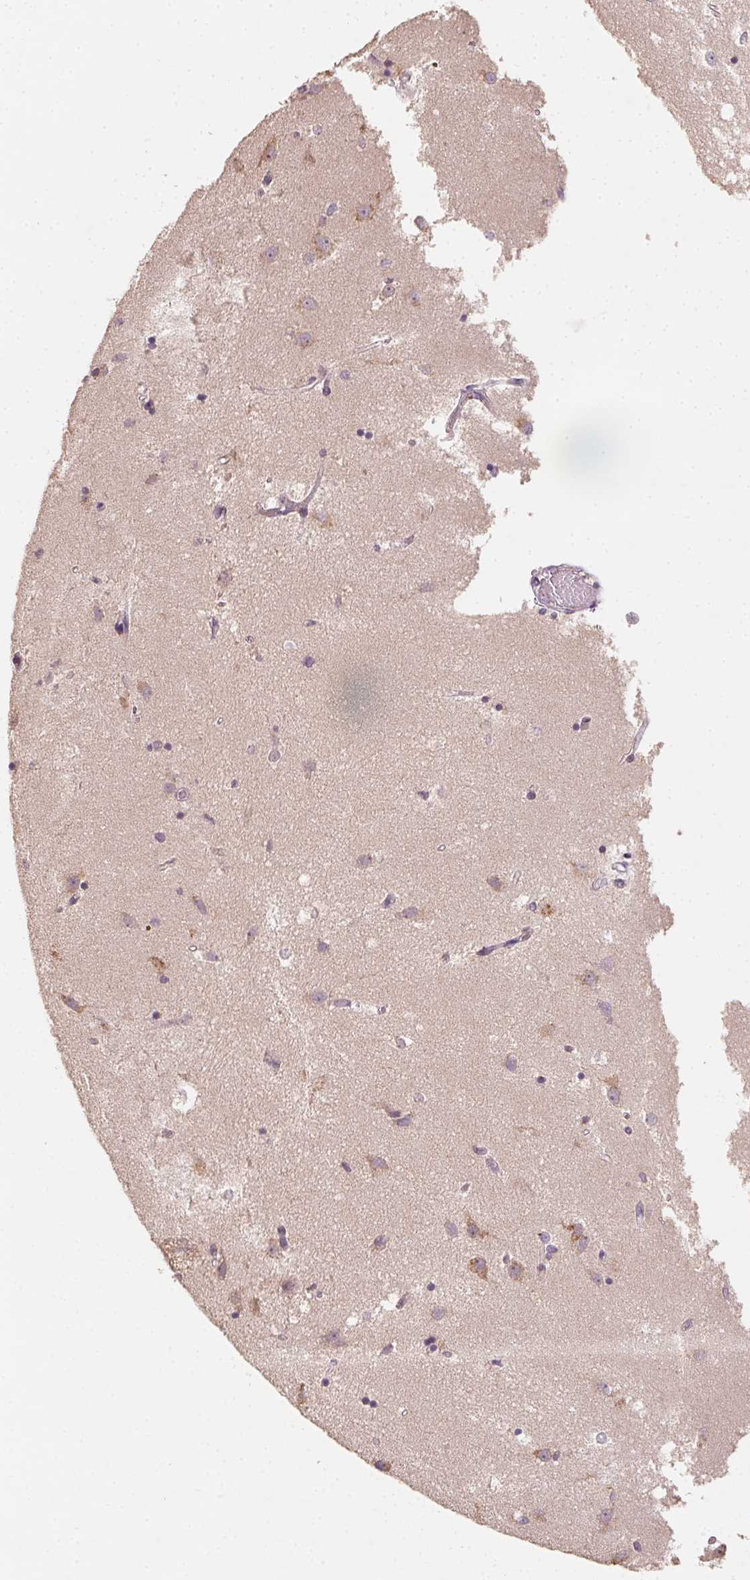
{"staining": {"intensity": "moderate", "quantity": ">75%", "location": "cytoplasmic/membranous"}, "tissue": "caudate", "cell_type": "Neuronal cells", "image_type": "normal", "snomed": [{"axis": "morphology", "description": "Normal tissue, NOS"}, {"axis": "topography", "description": "Lateral ventricle wall"}], "caption": "A brown stain labels moderate cytoplasmic/membranous expression of a protein in neuronal cells of unremarkable caudate. (brown staining indicates protein expression, while blue staining denotes nuclei).", "gene": "AP1S1", "patient": {"sex": "male", "age": 54}}